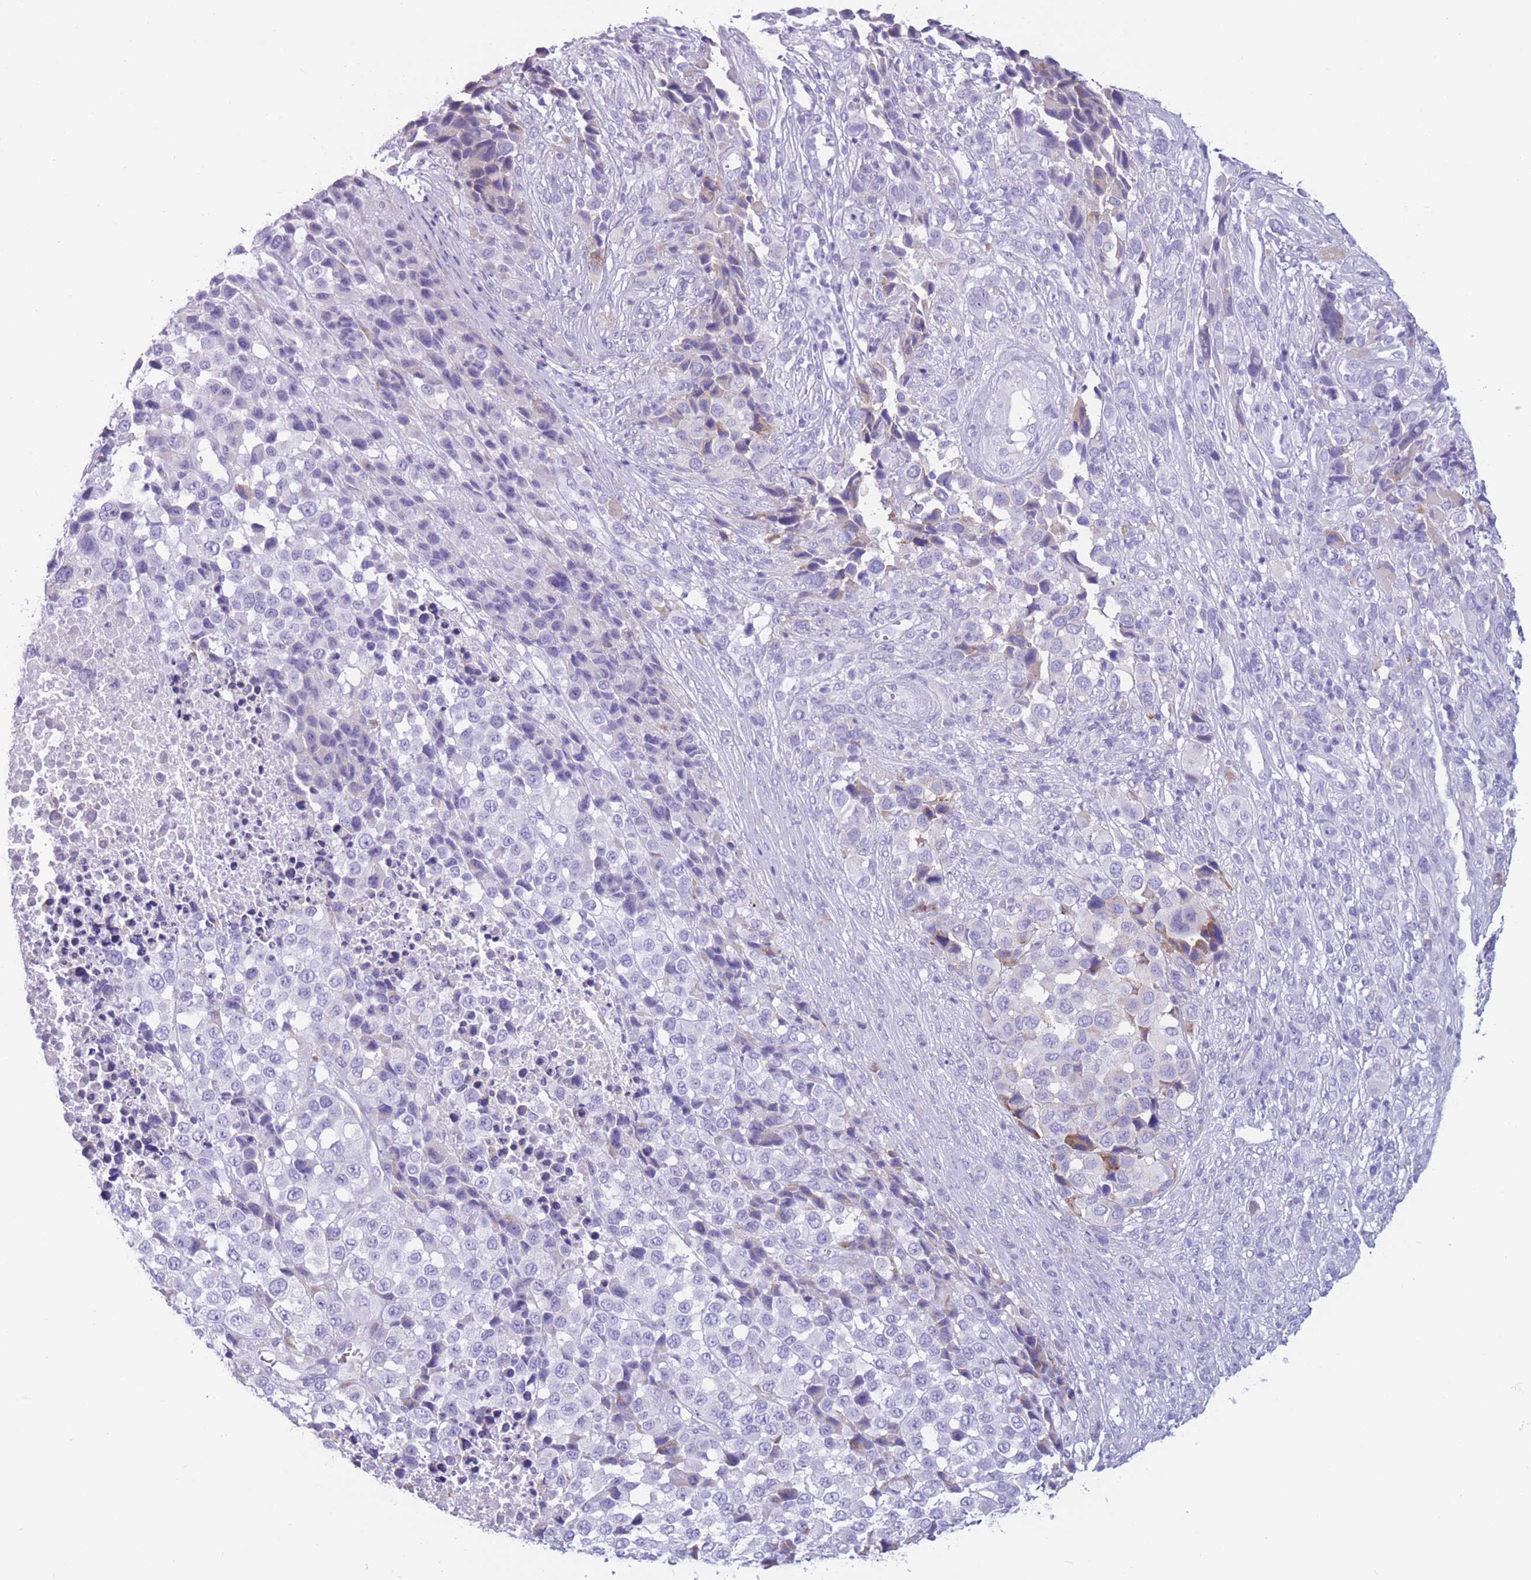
{"staining": {"intensity": "negative", "quantity": "none", "location": "none"}, "tissue": "melanoma", "cell_type": "Tumor cells", "image_type": "cancer", "snomed": [{"axis": "morphology", "description": "Malignant melanoma, NOS"}, {"axis": "topography", "description": "Skin of trunk"}], "caption": "Immunohistochemistry (IHC) of human melanoma displays no positivity in tumor cells.", "gene": "COL27A1", "patient": {"sex": "male", "age": 71}}